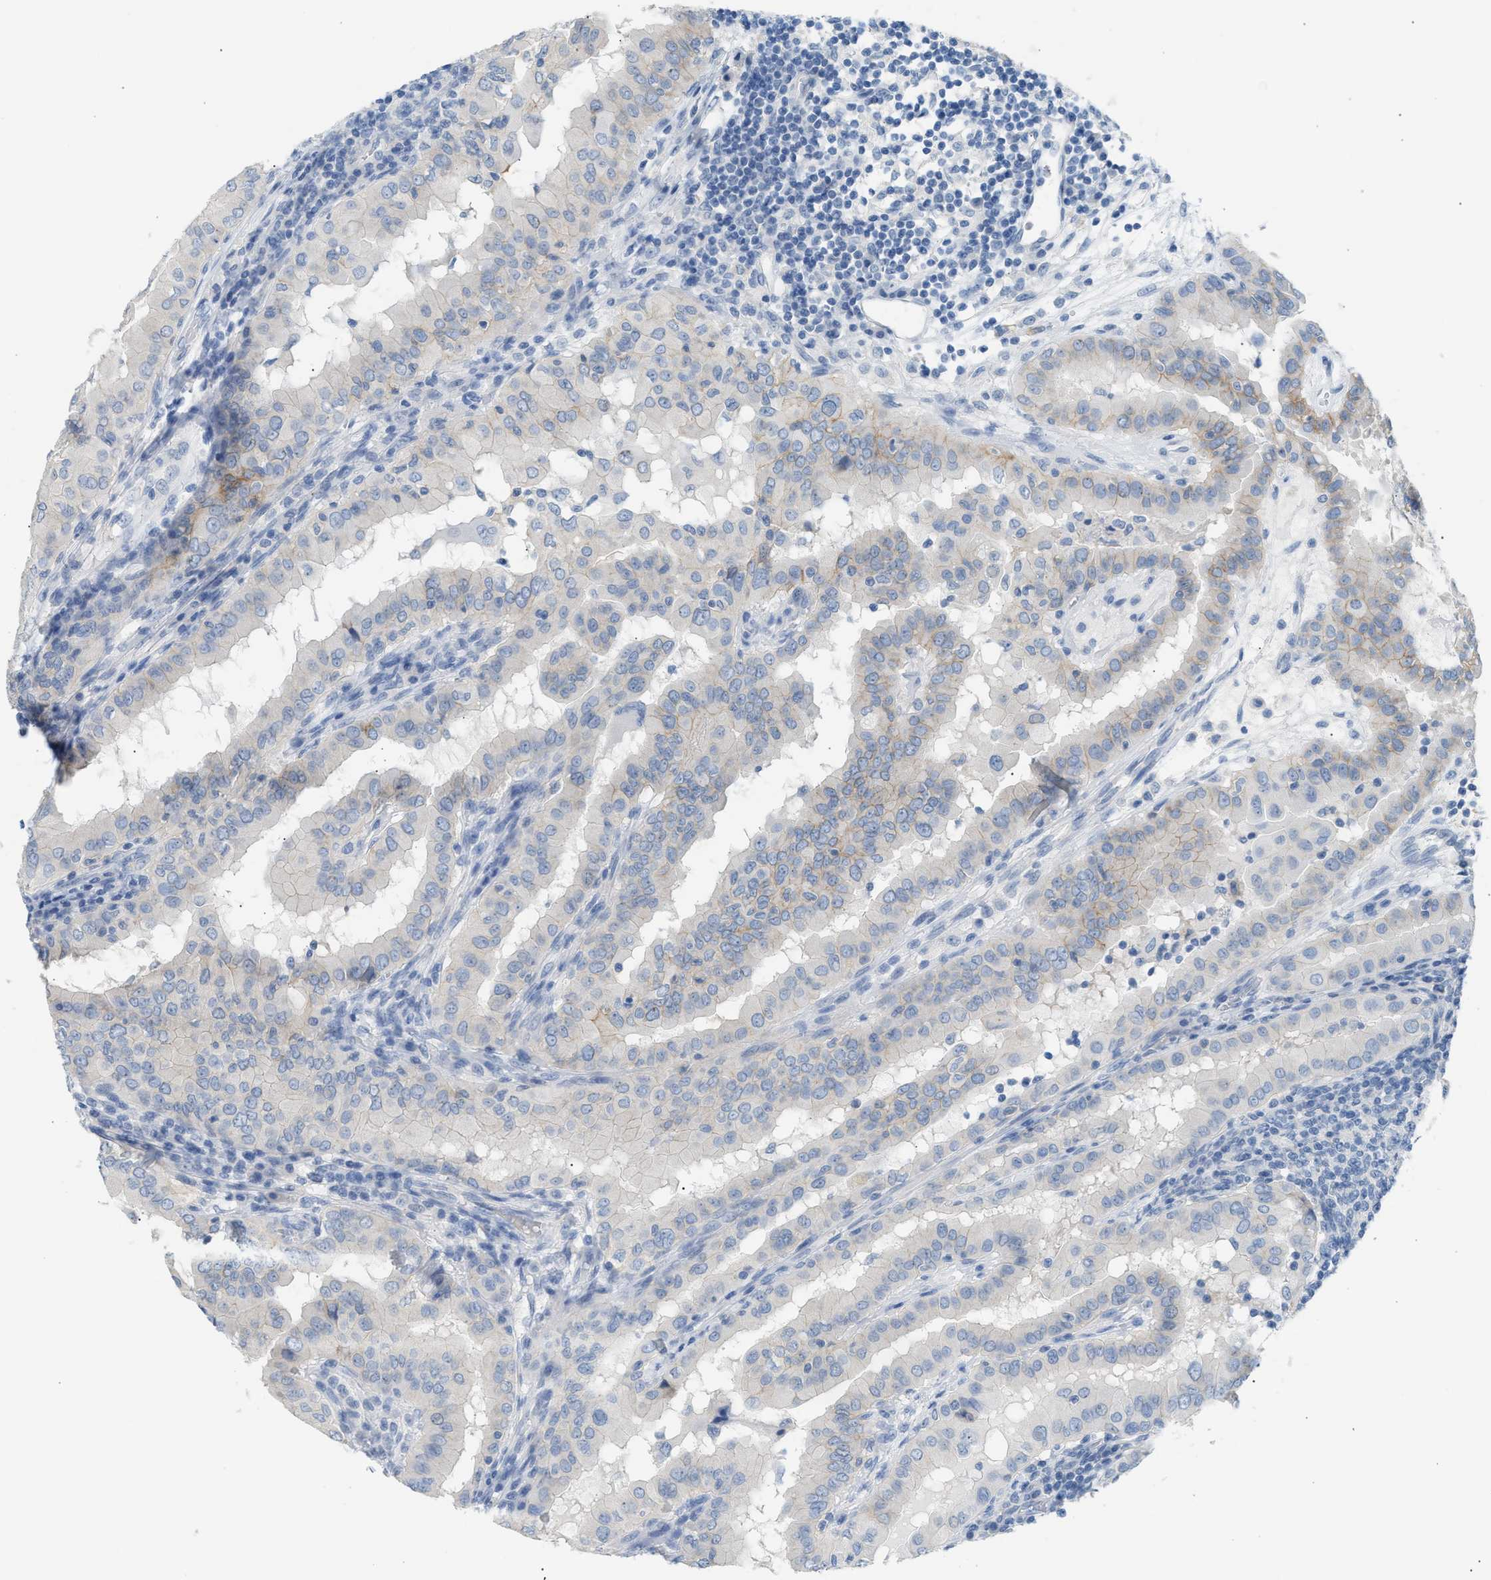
{"staining": {"intensity": "weak", "quantity": "<25%", "location": "cytoplasmic/membranous"}, "tissue": "thyroid cancer", "cell_type": "Tumor cells", "image_type": "cancer", "snomed": [{"axis": "morphology", "description": "Papillary adenocarcinoma, NOS"}, {"axis": "topography", "description": "Thyroid gland"}], "caption": "The immunohistochemistry (IHC) image has no significant positivity in tumor cells of thyroid cancer tissue. Brightfield microscopy of IHC stained with DAB (brown) and hematoxylin (blue), captured at high magnification.", "gene": "ERBB2", "patient": {"sex": "male", "age": 33}}